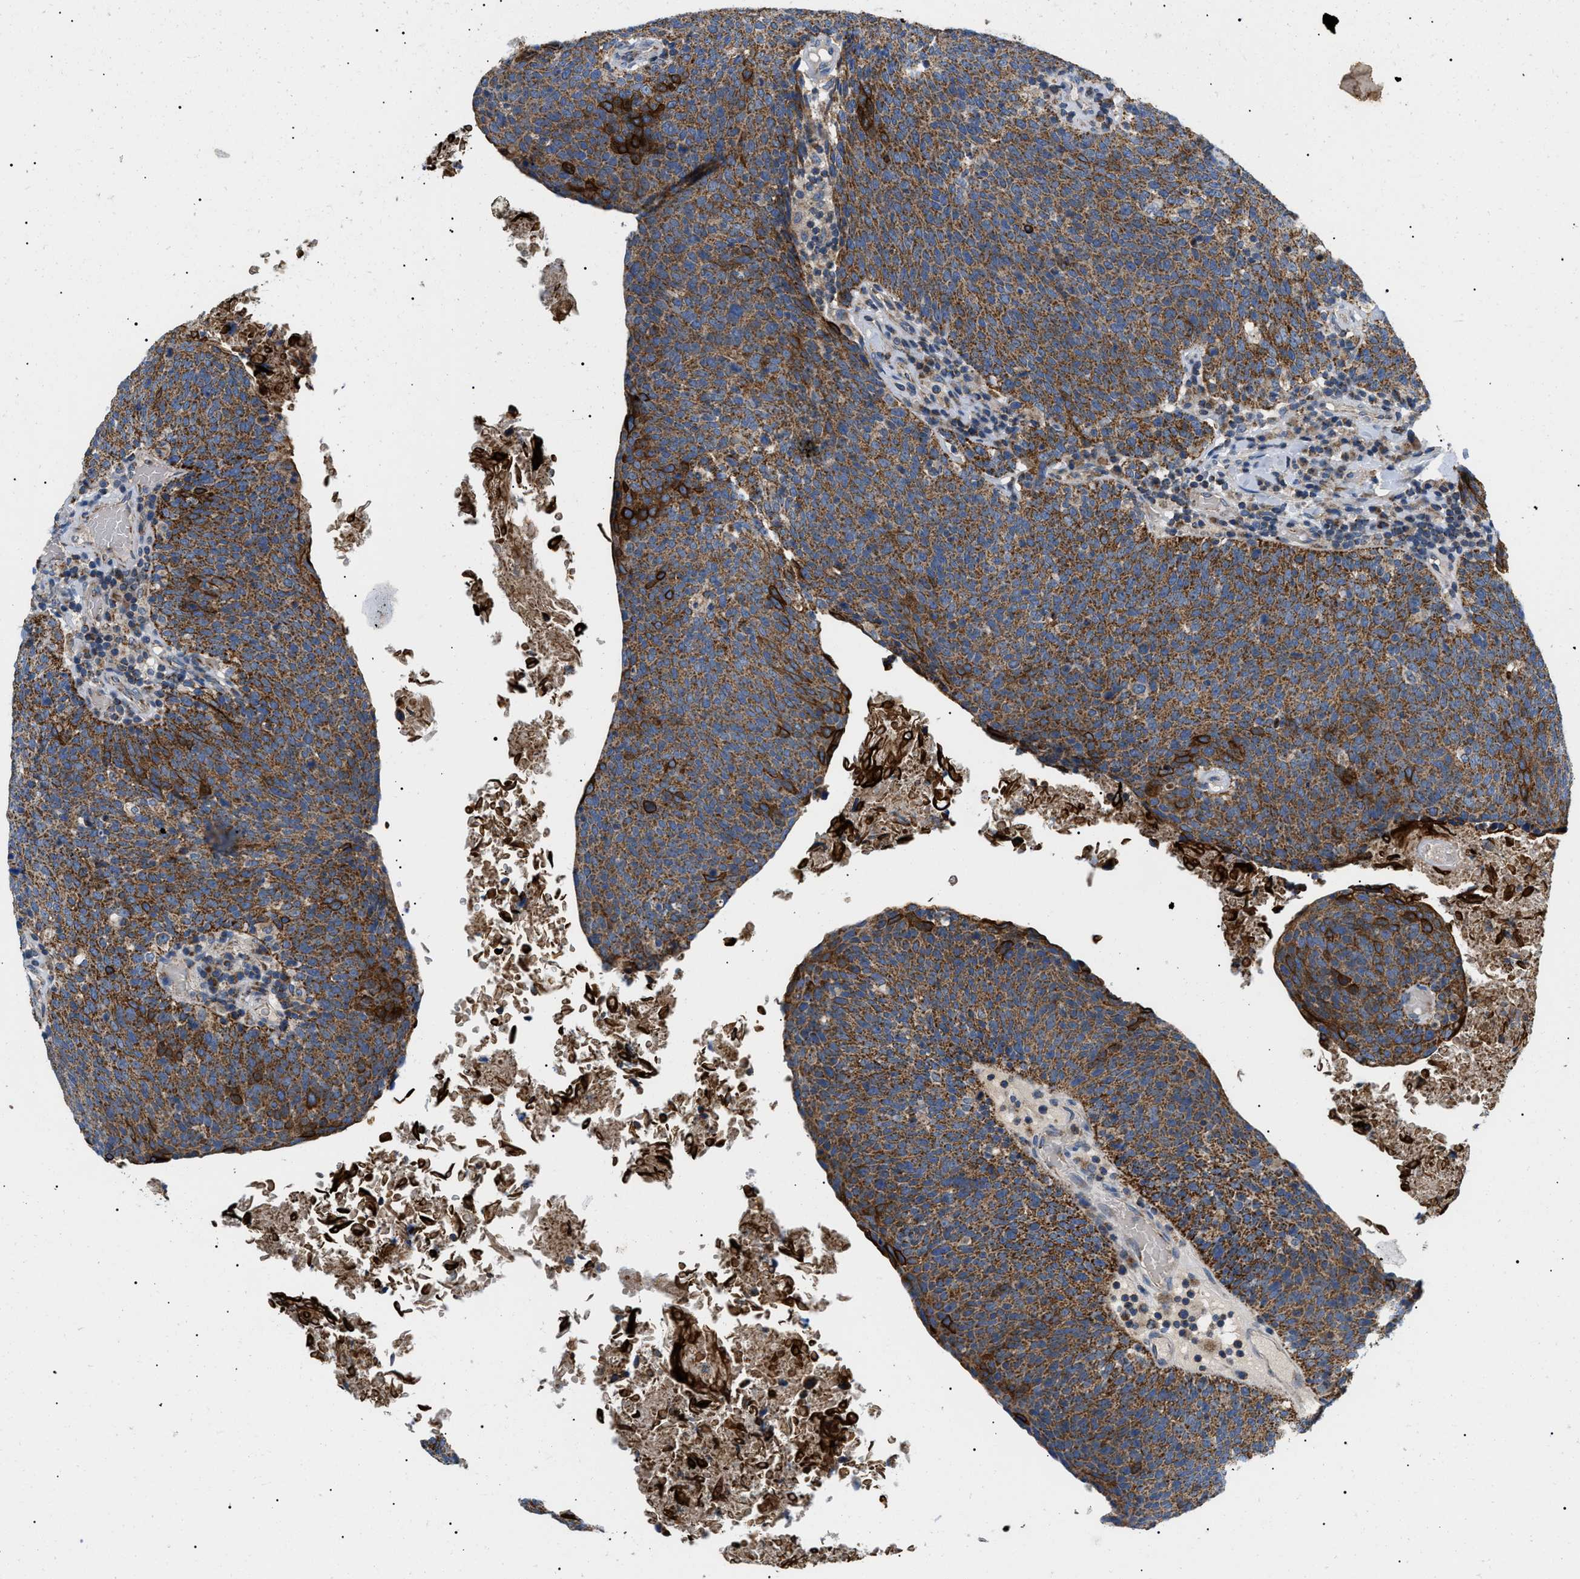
{"staining": {"intensity": "moderate", "quantity": ">75%", "location": "cytoplasmic/membranous"}, "tissue": "head and neck cancer", "cell_type": "Tumor cells", "image_type": "cancer", "snomed": [{"axis": "morphology", "description": "Squamous cell carcinoma, NOS"}, {"axis": "morphology", "description": "Squamous cell carcinoma, metastatic, NOS"}, {"axis": "topography", "description": "Lymph node"}, {"axis": "topography", "description": "Head-Neck"}], "caption": "Head and neck cancer was stained to show a protein in brown. There is medium levels of moderate cytoplasmic/membranous staining in approximately >75% of tumor cells. (Brightfield microscopy of DAB IHC at high magnification).", "gene": "TOMM6", "patient": {"sex": "male", "age": 62}}